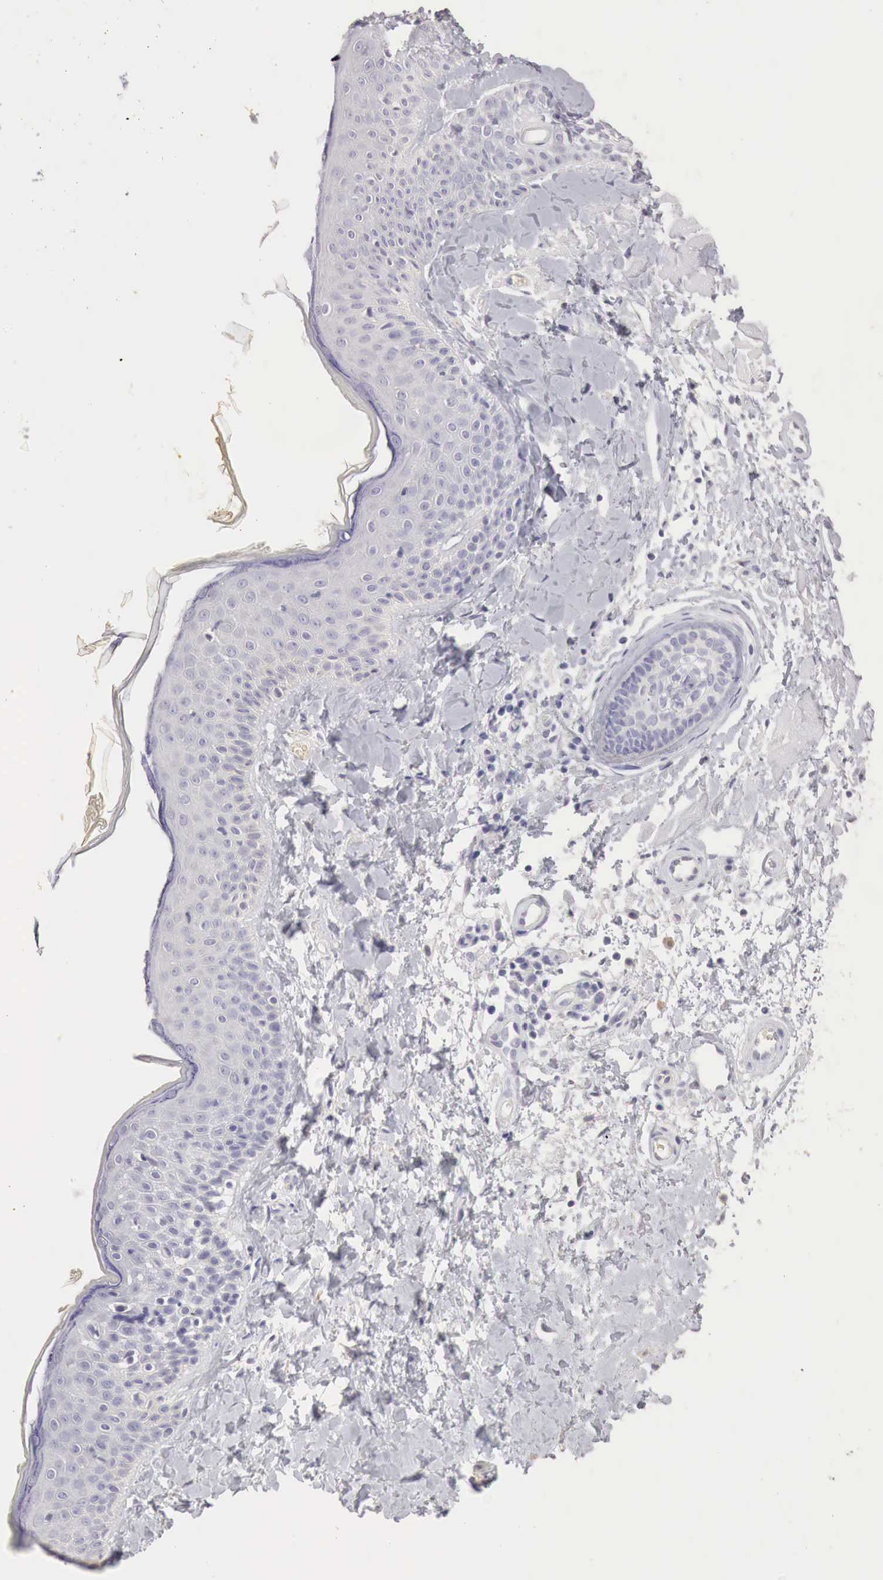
{"staining": {"intensity": "negative", "quantity": "none", "location": "none"}, "tissue": "skin", "cell_type": "Fibroblasts", "image_type": "normal", "snomed": [{"axis": "morphology", "description": "Normal tissue, NOS"}, {"axis": "topography", "description": "Skin"}], "caption": "Fibroblasts show no significant protein expression in unremarkable skin.", "gene": "OTC", "patient": {"sex": "male", "age": 86}}